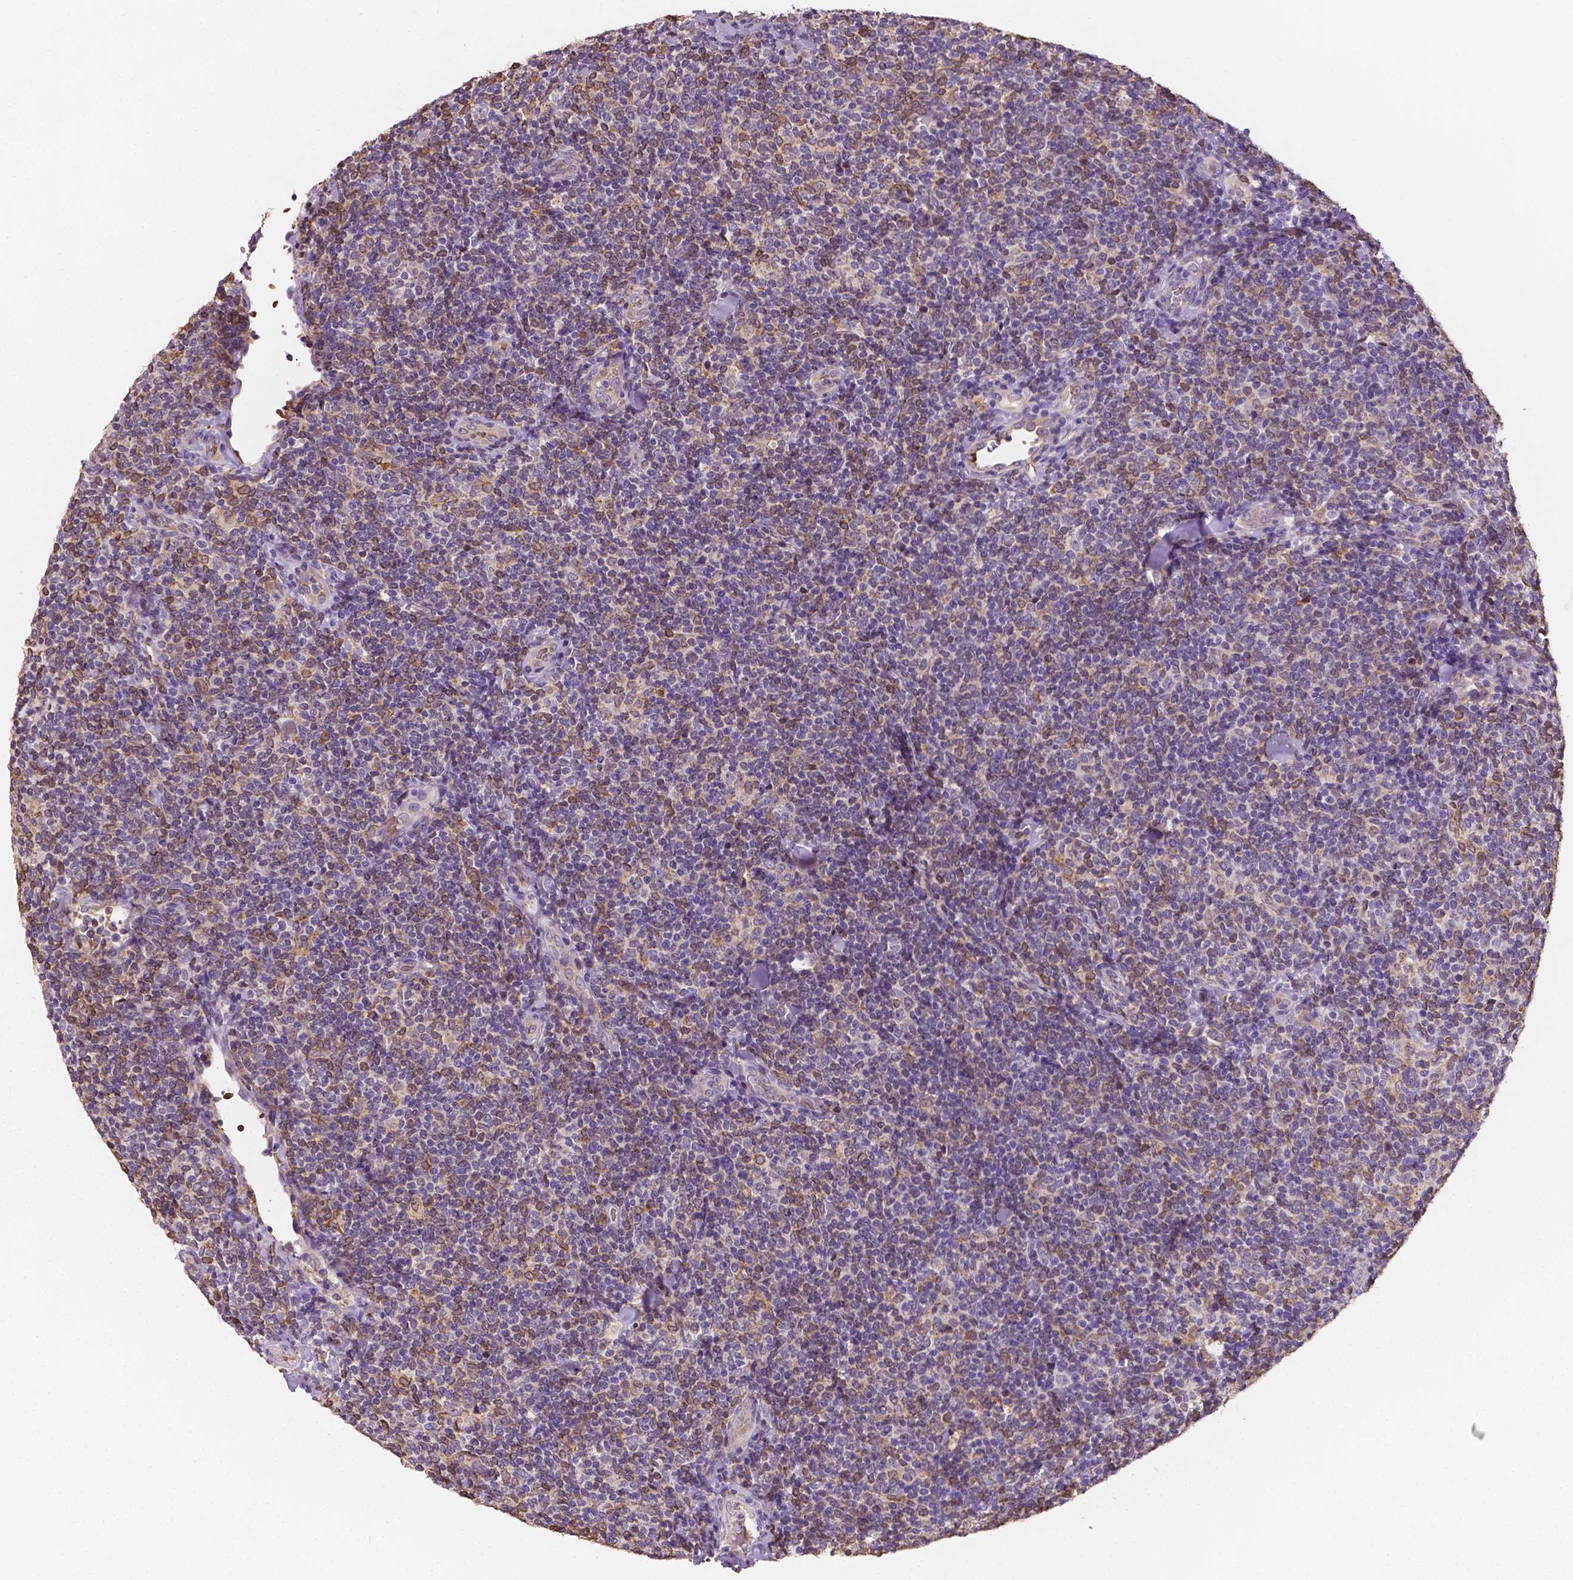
{"staining": {"intensity": "weak", "quantity": "25%-75%", "location": "cytoplasmic/membranous"}, "tissue": "lymphoma", "cell_type": "Tumor cells", "image_type": "cancer", "snomed": [{"axis": "morphology", "description": "Malignant lymphoma, non-Hodgkin's type, Low grade"}, {"axis": "topography", "description": "Lymph node"}], "caption": "Weak cytoplasmic/membranous expression for a protein is seen in approximately 25%-75% of tumor cells of malignant lymphoma, non-Hodgkin's type (low-grade) using immunohistochemistry (IHC).", "gene": "SLC22A4", "patient": {"sex": "female", "age": 56}}